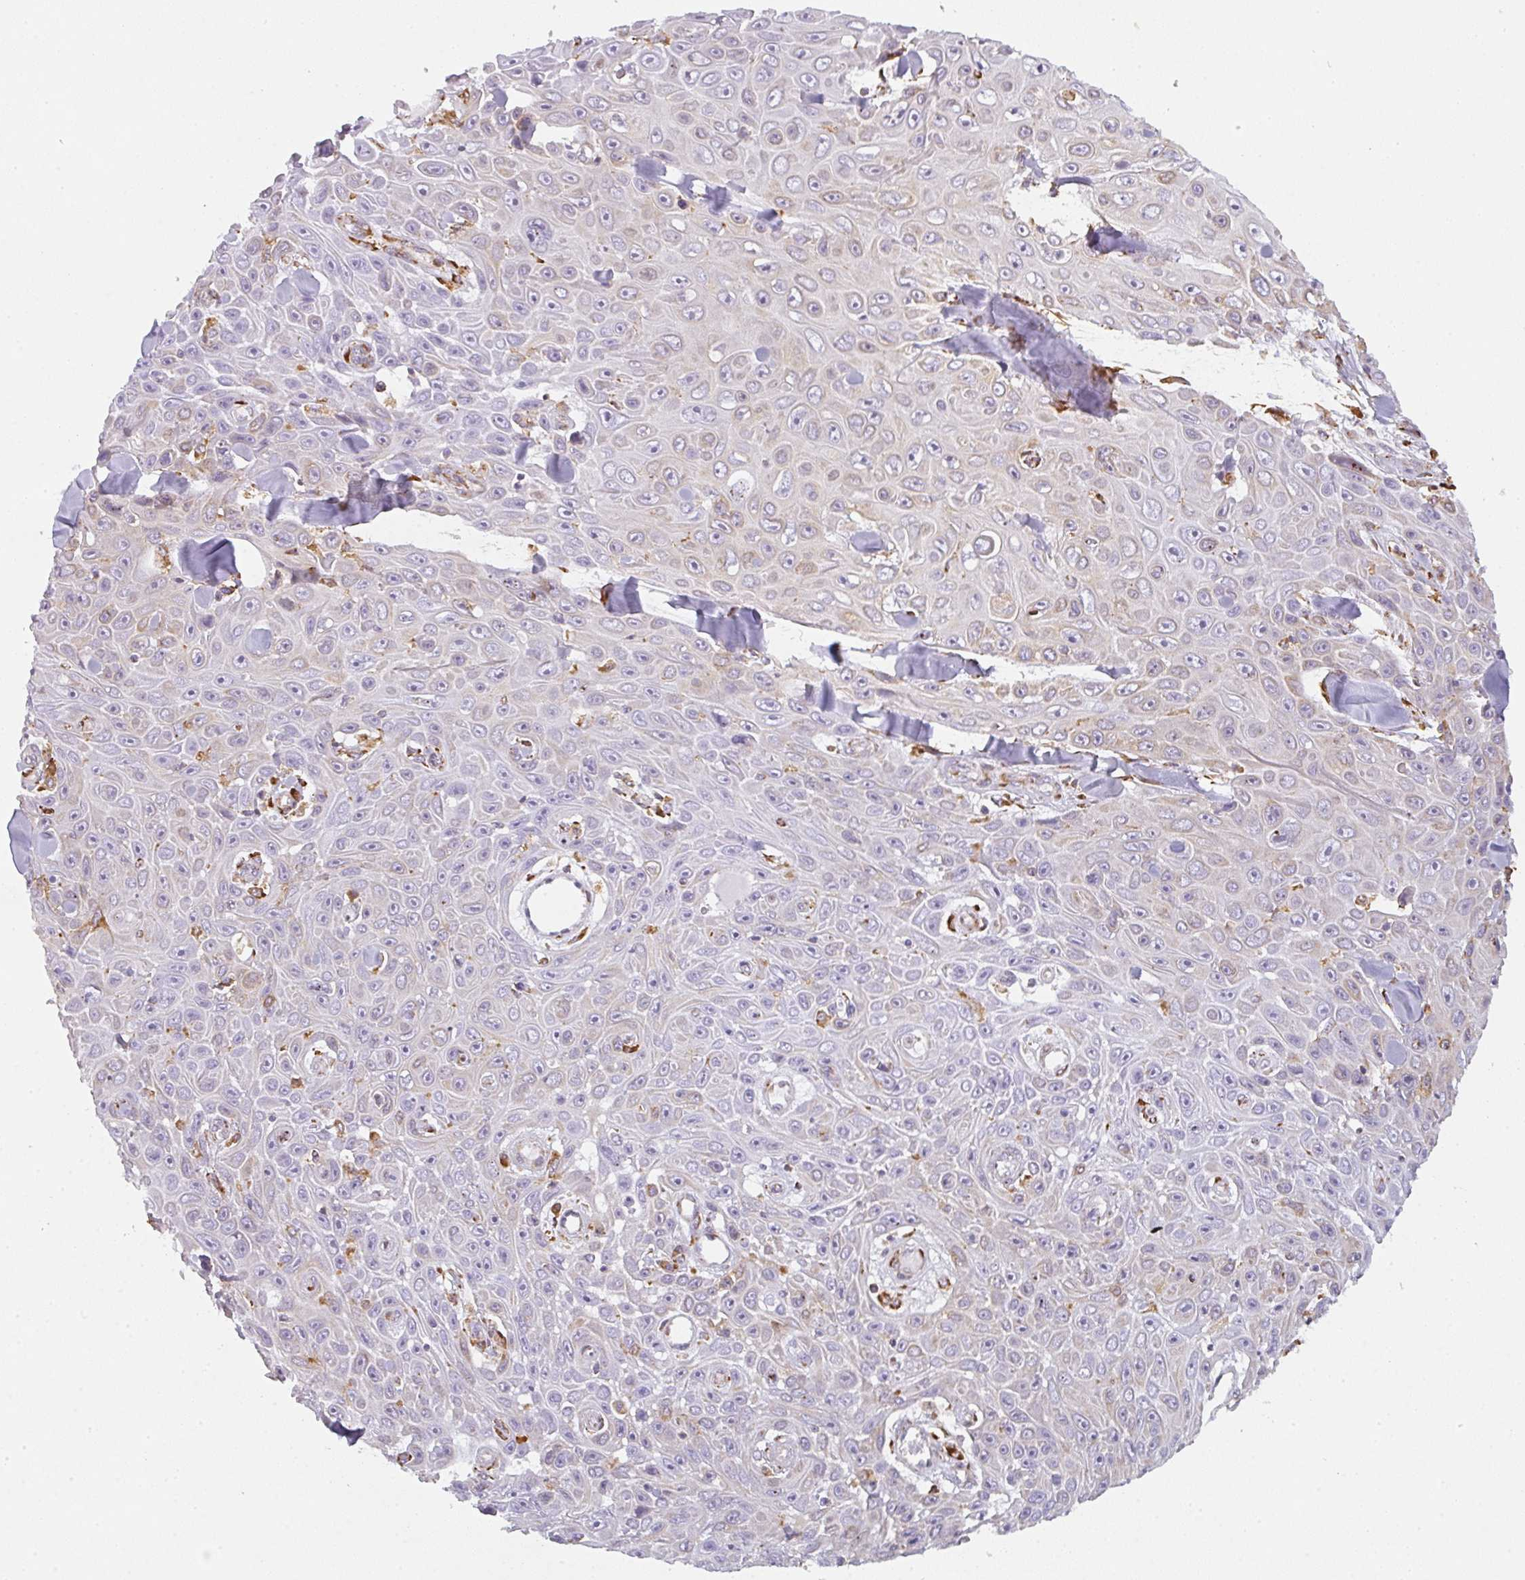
{"staining": {"intensity": "negative", "quantity": "none", "location": "none"}, "tissue": "skin cancer", "cell_type": "Tumor cells", "image_type": "cancer", "snomed": [{"axis": "morphology", "description": "Squamous cell carcinoma, NOS"}, {"axis": "topography", "description": "Skin"}], "caption": "The immunohistochemistry (IHC) histopathology image has no significant staining in tumor cells of squamous cell carcinoma (skin) tissue.", "gene": "DOK4", "patient": {"sex": "male", "age": 82}}